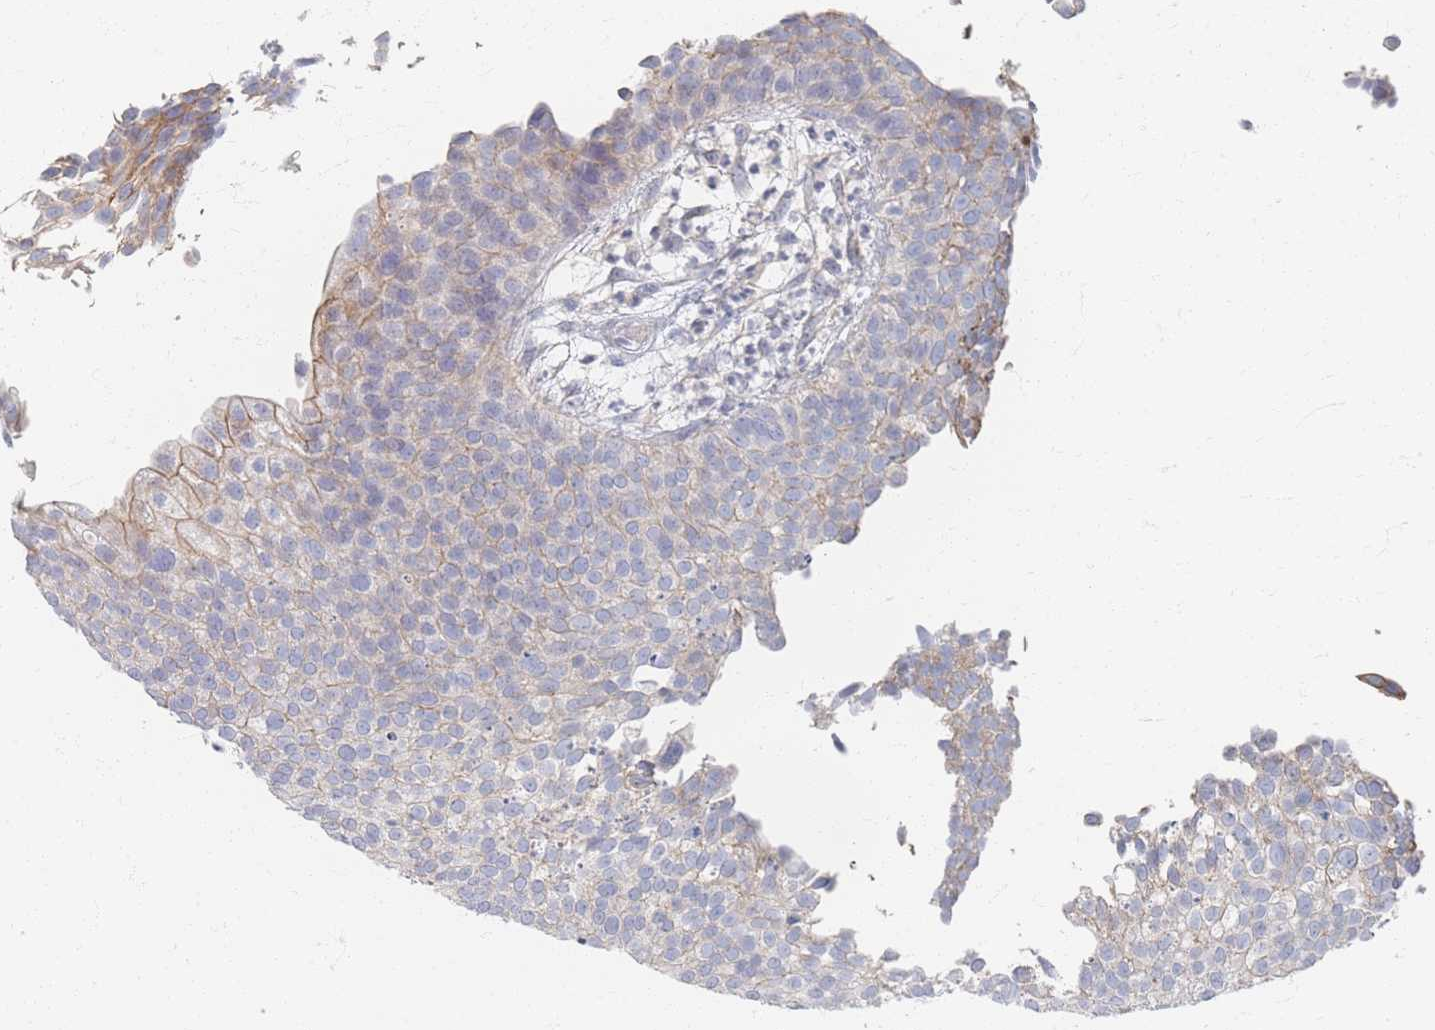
{"staining": {"intensity": "weak", "quantity": "<25%", "location": "cytoplasmic/membranous"}, "tissue": "urothelial cancer", "cell_type": "Tumor cells", "image_type": "cancer", "snomed": [{"axis": "morphology", "description": "Urothelial carcinoma, Low grade"}, {"axis": "topography", "description": "Urinary bladder"}], "caption": "Photomicrograph shows no protein expression in tumor cells of low-grade urothelial carcinoma tissue.", "gene": "GNB1", "patient": {"sex": "male", "age": 84}}